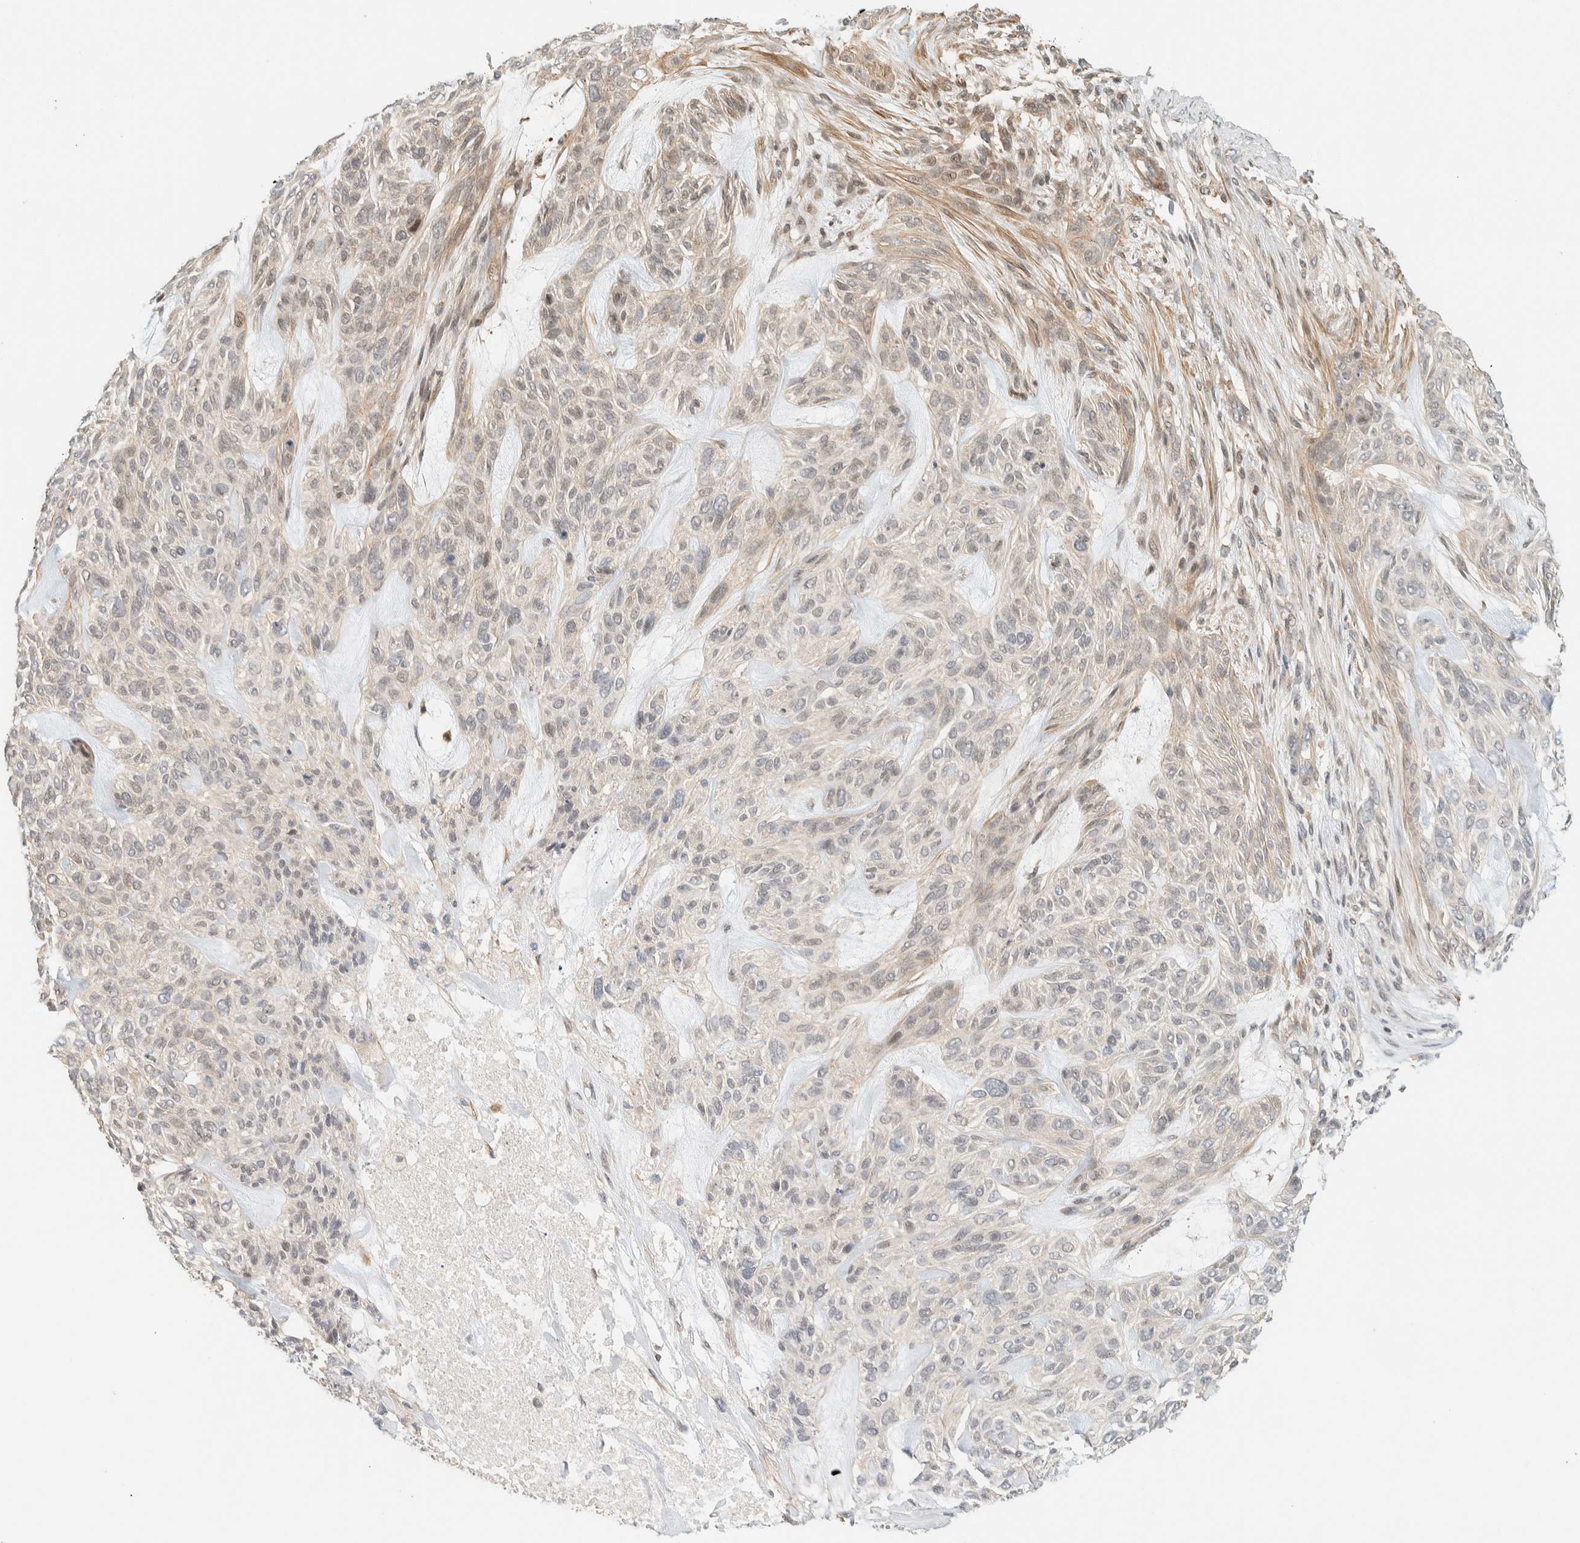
{"staining": {"intensity": "weak", "quantity": "<25%", "location": "cytoplasmic/membranous"}, "tissue": "skin cancer", "cell_type": "Tumor cells", "image_type": "cancer", "snomed": [{"axis": "morphology", "description": "Basal cell carcinoma"}, {"axis": "topography", "description": "Skin"}], "caption": "Tumor cells are negative for brown protein staining in basal cell carcinoma (skin). (DAB (3,3'-diaminobenzidine) immunohistochemistry (IHC) visualized using brightfield microscopy, high magnification).", "gene": "ARFGEF1", "patient": {"sex": "male", "age": 55}}